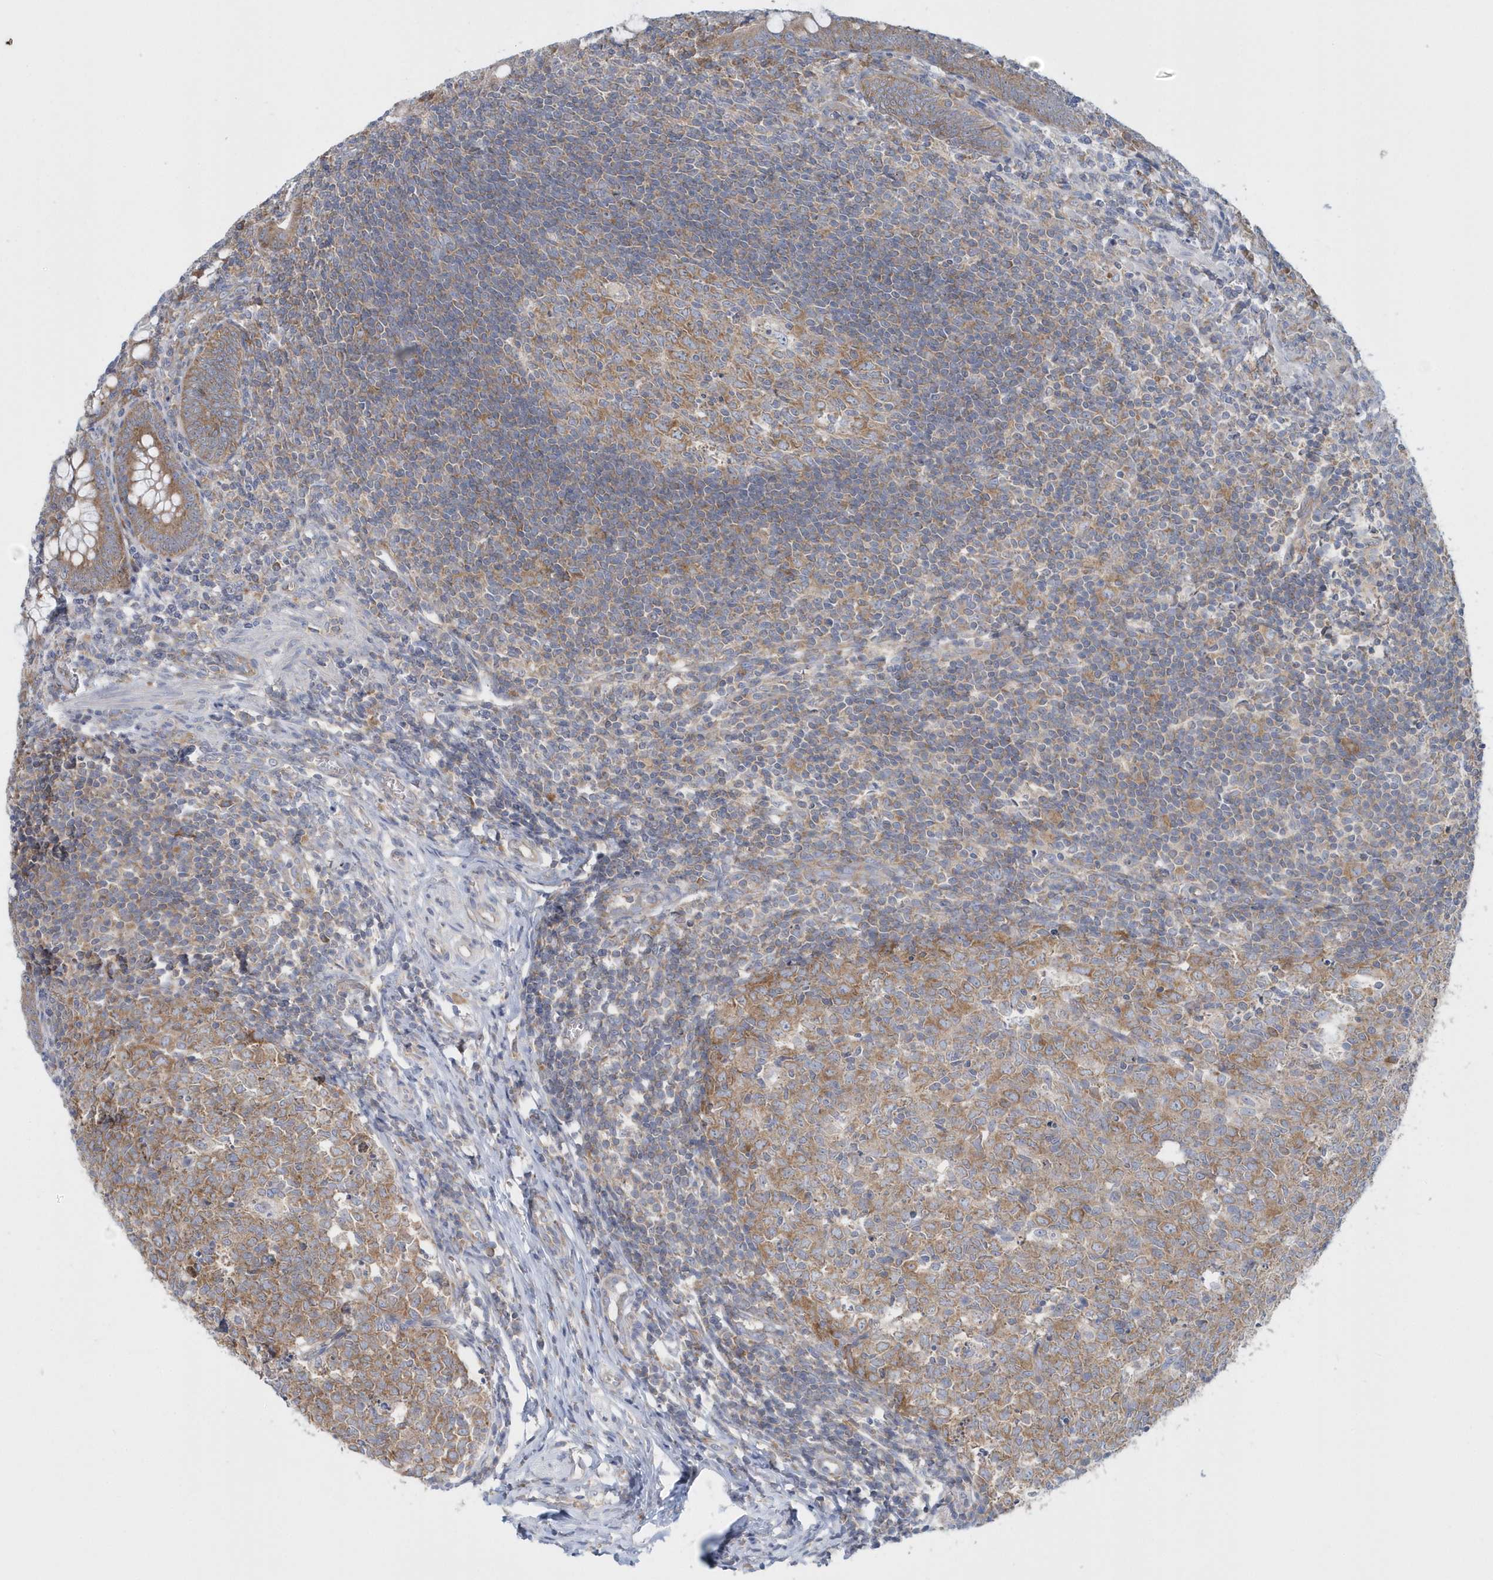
{"staining": {"intensity": "moderate", "quantity": ">75%", "location": "cytoplasmic/membranous"}, "tissue": "appendix", "cell_type": "Glandular cells", "image_type": "normal", "snomed": [{"axis": "morphology", "description": "Normal tissue, NOS"}, {"axis": "topography", "description": "Appendix"}], "caption": "IHC (DAB (3,3'-diaminobenzidine)) staining of normal appendix exhibits moderate cytoplasmic/membranous protein expression in approximately >75% of glandular cells. Using DAB (brown) and hematoxylin (blue) stains, captured at high magnification using brightfield microscopy.", "gene": "EIF3C", "patient": {"sex": "male", "age": 14}}